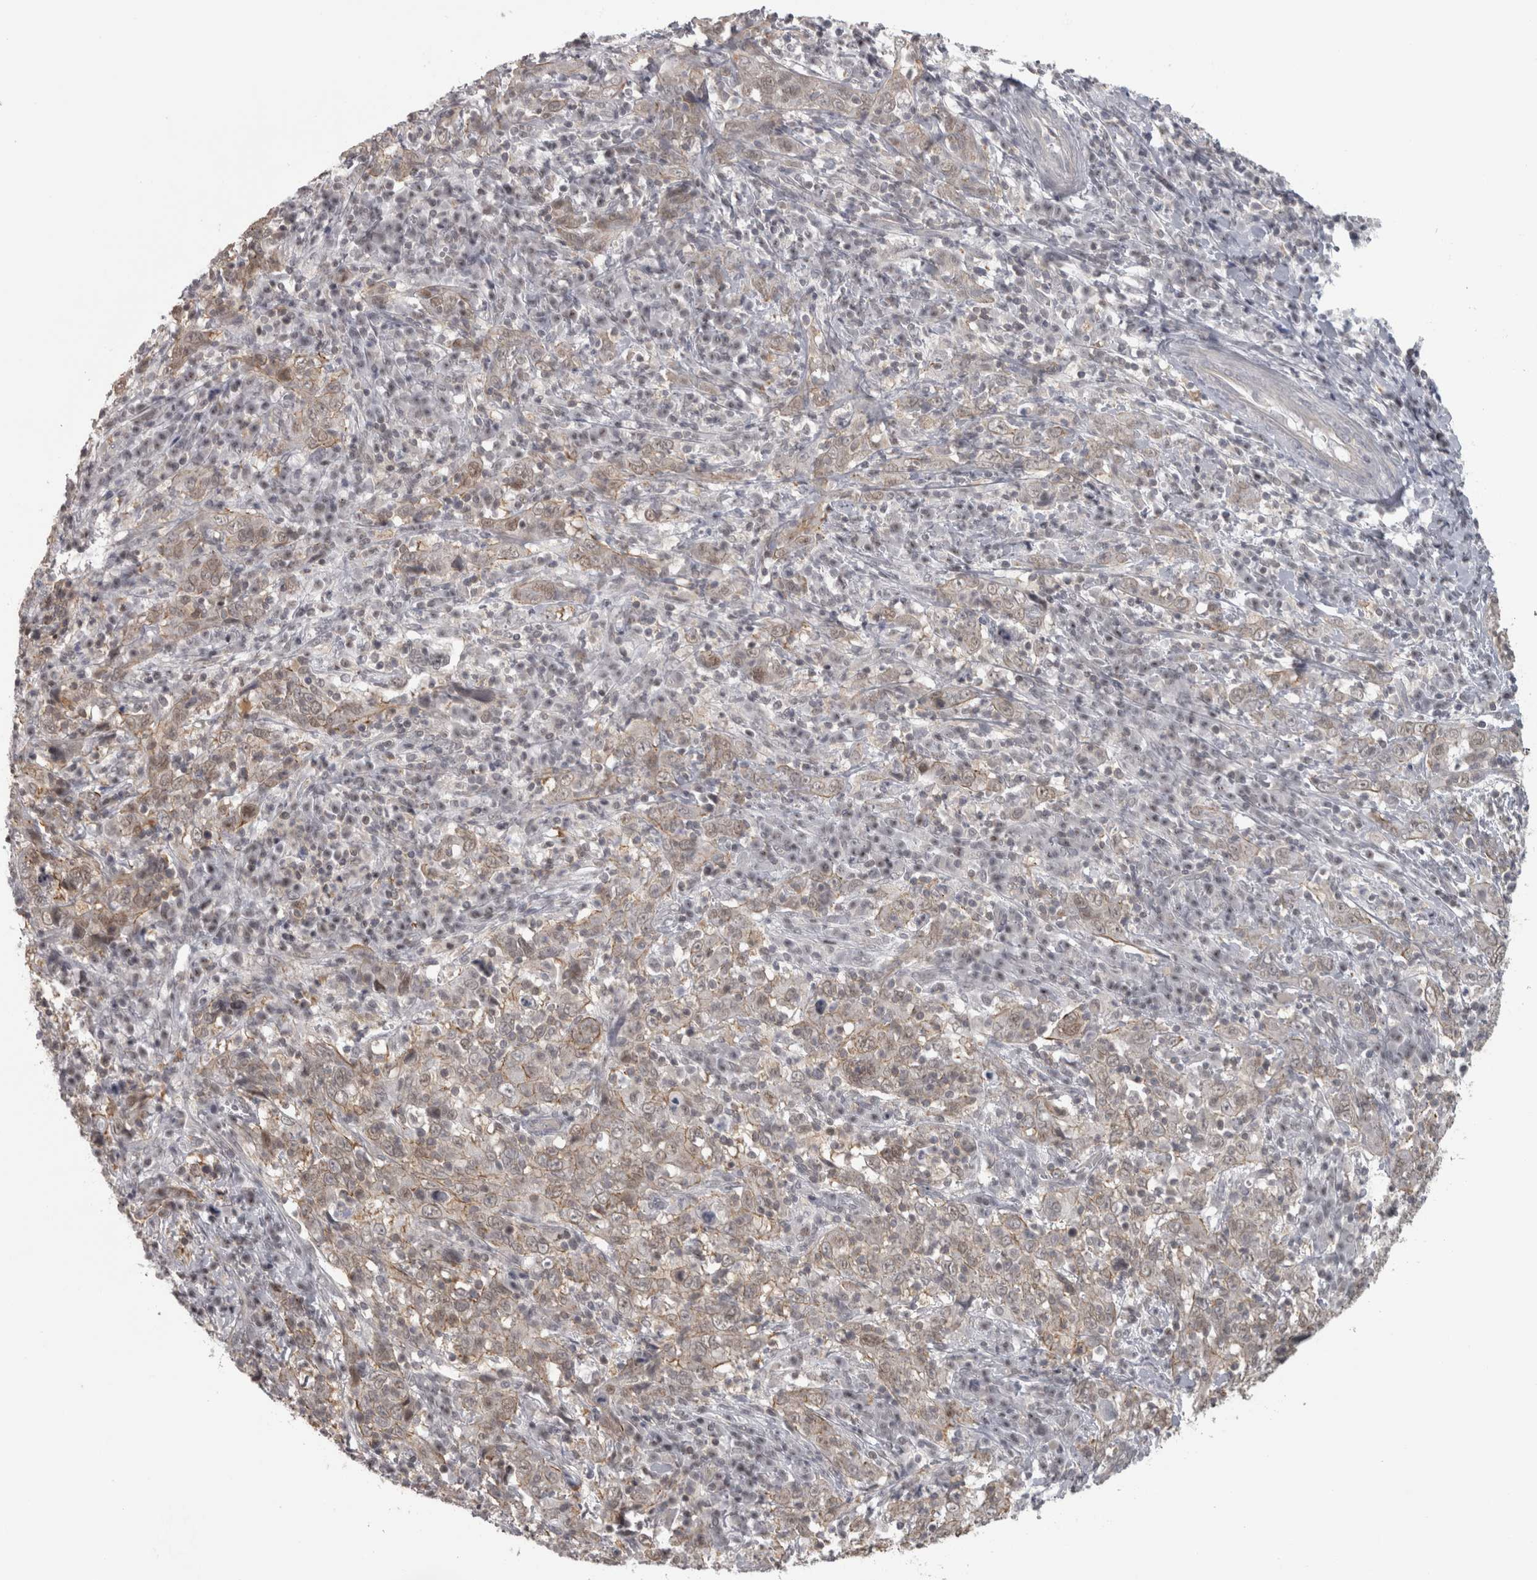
{"staining": {"intensity": "moderate", "quantity": "25%-75%", "location": "cytoplasmic/membranous"}, "tissue": "cervical cancer", "cell_type": "Tumor cells", "image_type": "cancer", "snomed": [{"axis": "morphology", "description": "Squamous cell carcinoma, NOS"}, {"axis": "topography", "description": "Cervix"}], "caption": "Squamous cell carcinoma (cervical) was stained to show a protein in brown. There is medium levels of moderate cytoplasmic/membranous positivity in approximately 25%-75% of tumor cells.", "gene": "PPP1R12B", "patient": {"sex": "female", "age": 46}}